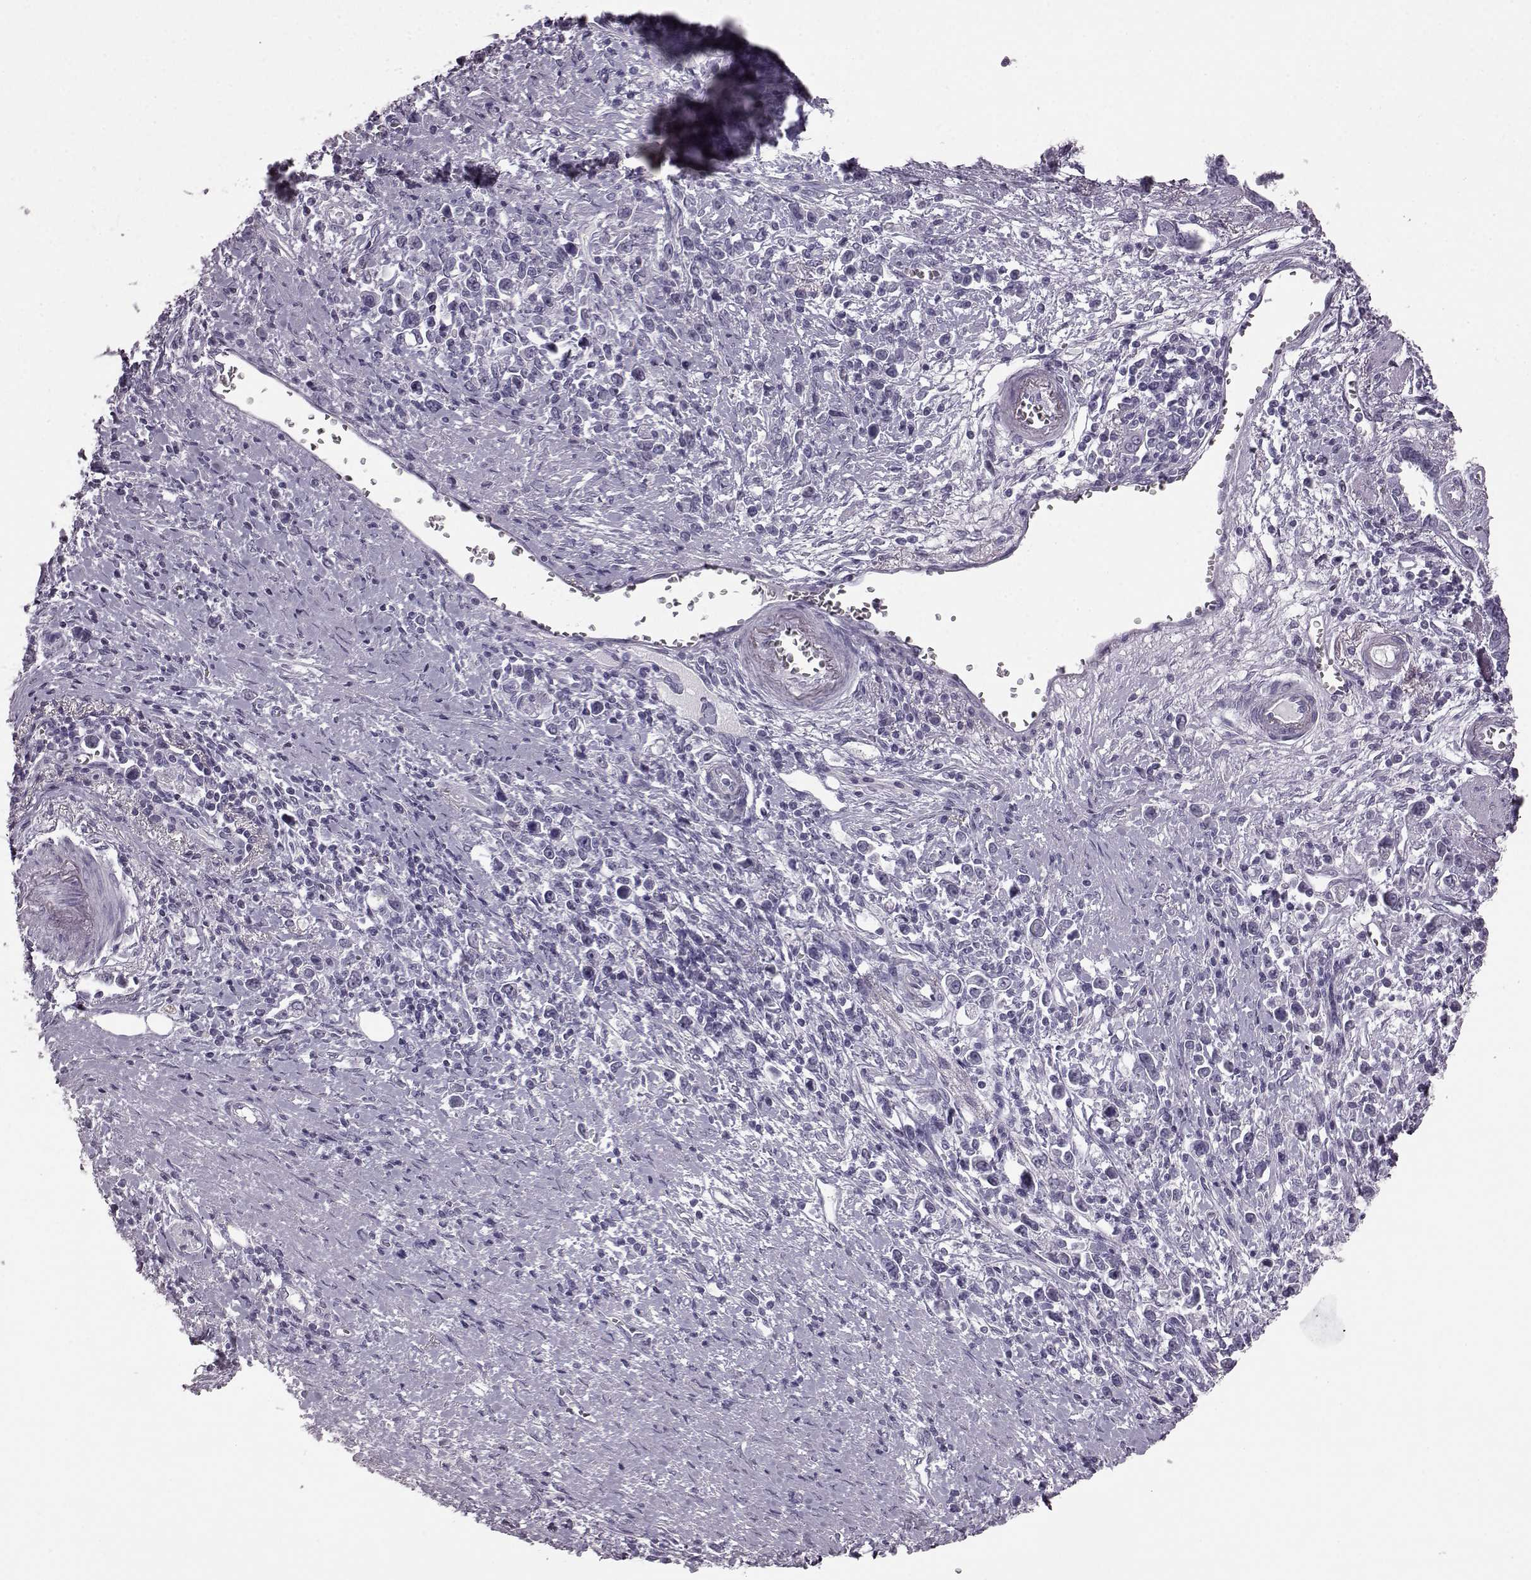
{"staining": {"intensity": "negative", "quantity": "none", "location": "none"}, "tissue": "stomach cancer", "cell_type": "Tumor cells", "image_type": "cancer", "snomed": [{"axis": "morphology", "description": "Adenocarcinoma, NOS"}, {"axis": "topography", "description": "Stomach"}], "caption": "Tumor cells show no significant protein positivity in stomach adenocarcinoma.", "gene": "AIPL1", "patient": {"sex": "male", "age": 63}}